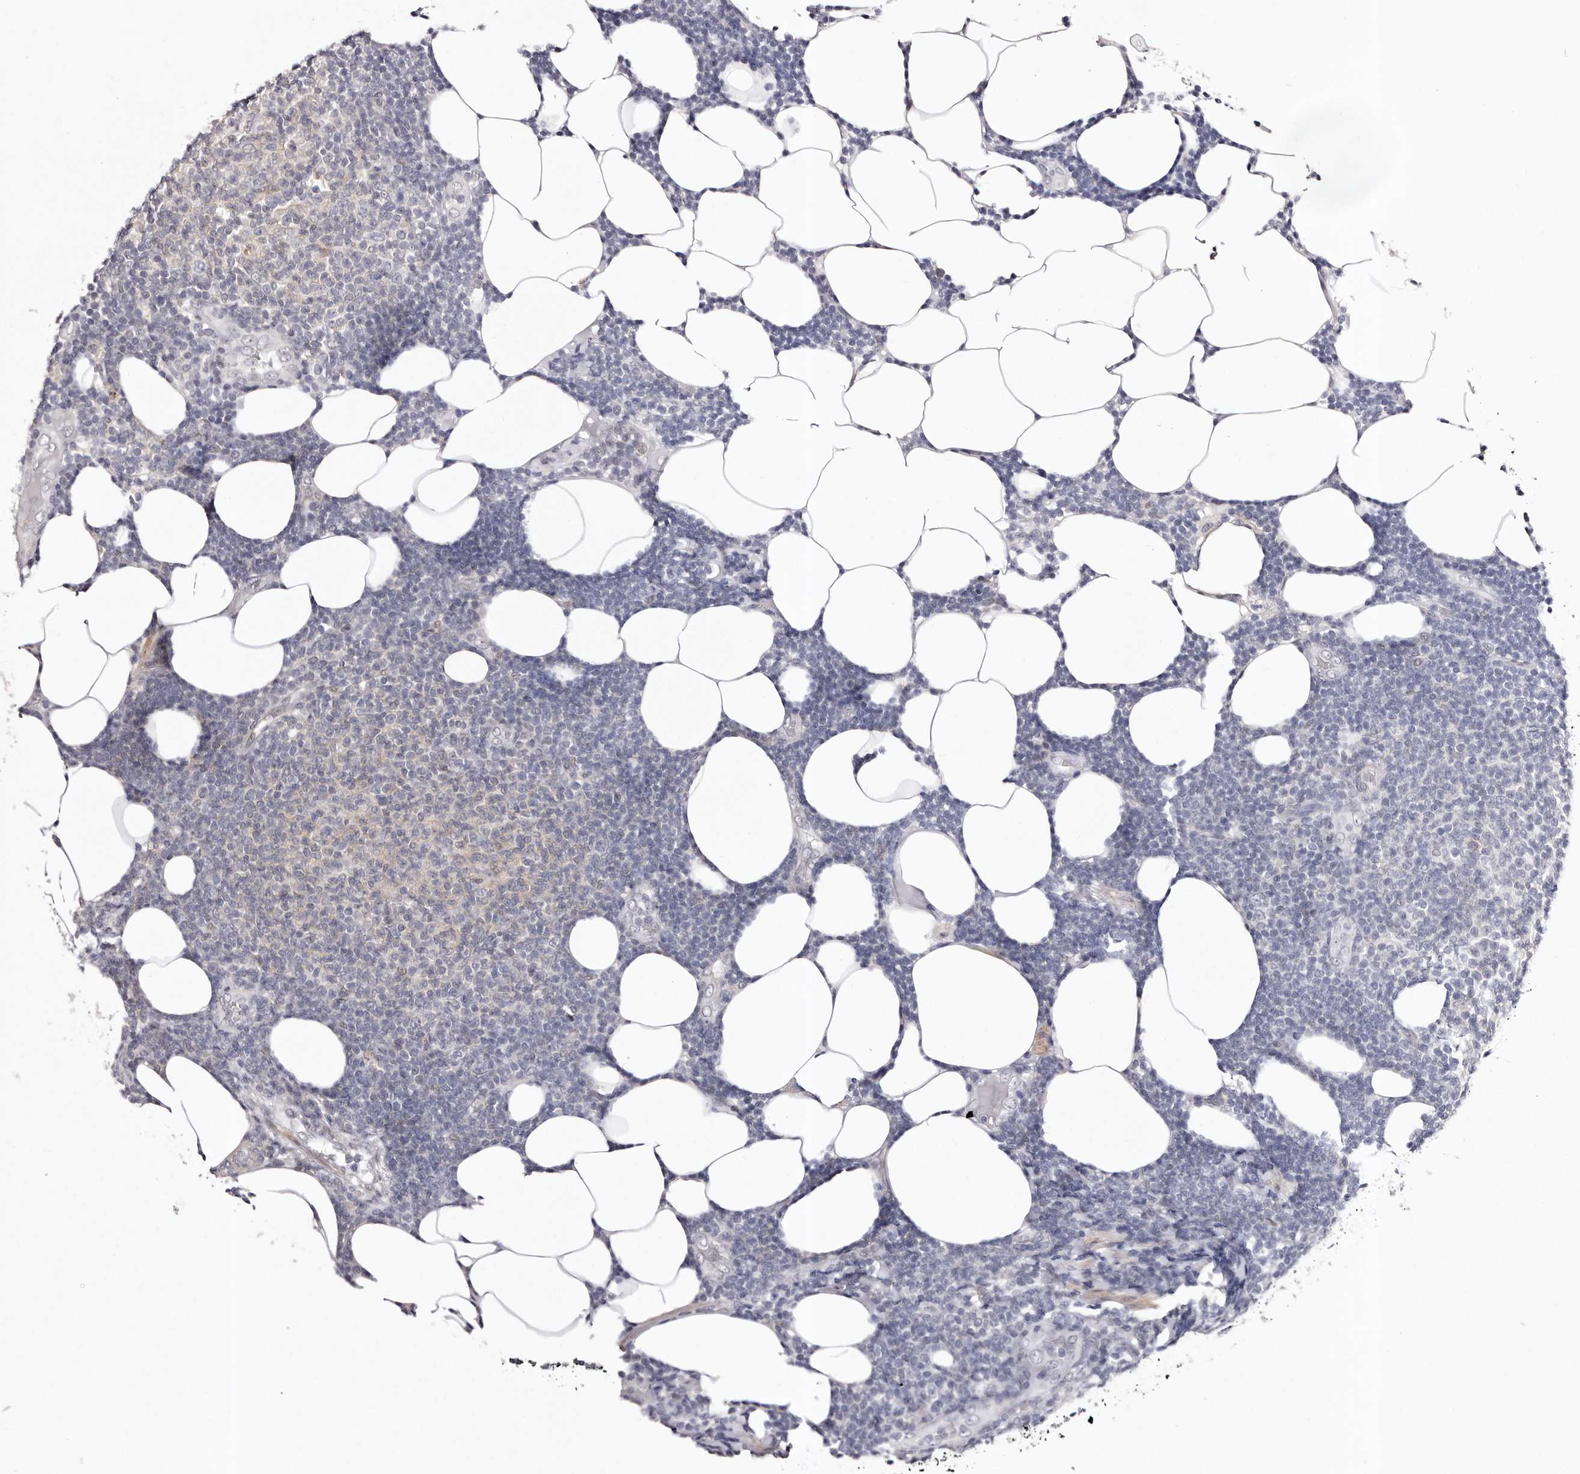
{"staining": {"intensity": "negative", "quantity": "none", "location": "none"}, "tissue": "lymphoma", "cell_type": "Tumor cells", "image_type": "cancer", "snomed": [{"axis": "morphology", "description": "Malignant lymphoma, non-Hodgkin's type, Low grade"}, {"axis": "topography", "description": "Lymph node"}], "caption": "Tumor cells are negative for protein expression in human lymphoma. (DAB (3,3'-diaminobenzidine) immunohistochemistry (IHC) with hematoxylin counter stain).", "gene": "FBXO5", "patient": {"sex": "male", "age": 66}}